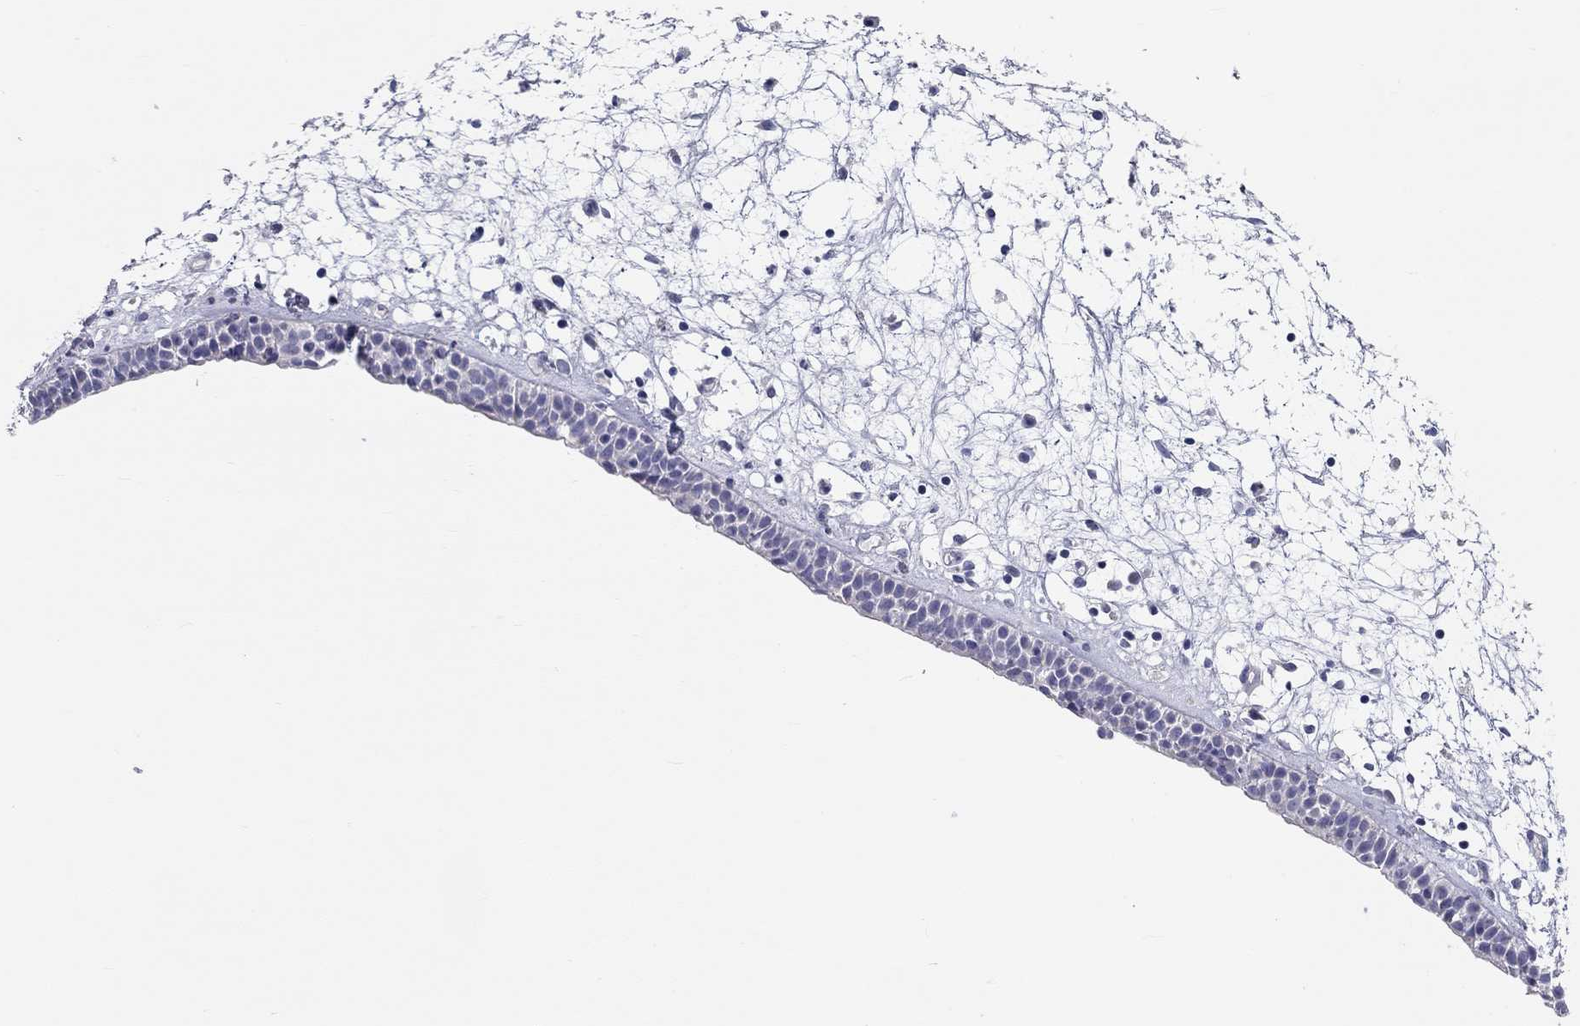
{"staining": {"intensity": "negative", "quantity": "none", "location": "none"}, "tissue": "nasopharynx", "cell_type": "Respiratory epithelial cells", "image_type": "normal", "snomed": [{"axis": "morphology", "description": "Normal tissue, NOS"}, {"axis": "morphology", "description": "Polyp, NOS"}, {"axis": "topography", "description": "Nasopharynx"}], "caption": "IHC of normal nasopharynx exhibits no expression in respiratory epithelial cells. (Immunohistochemistry, brightfield microscopy, high magnification).", "gene": "ST7L", "patient": {"sex": "female", "age": 56}}